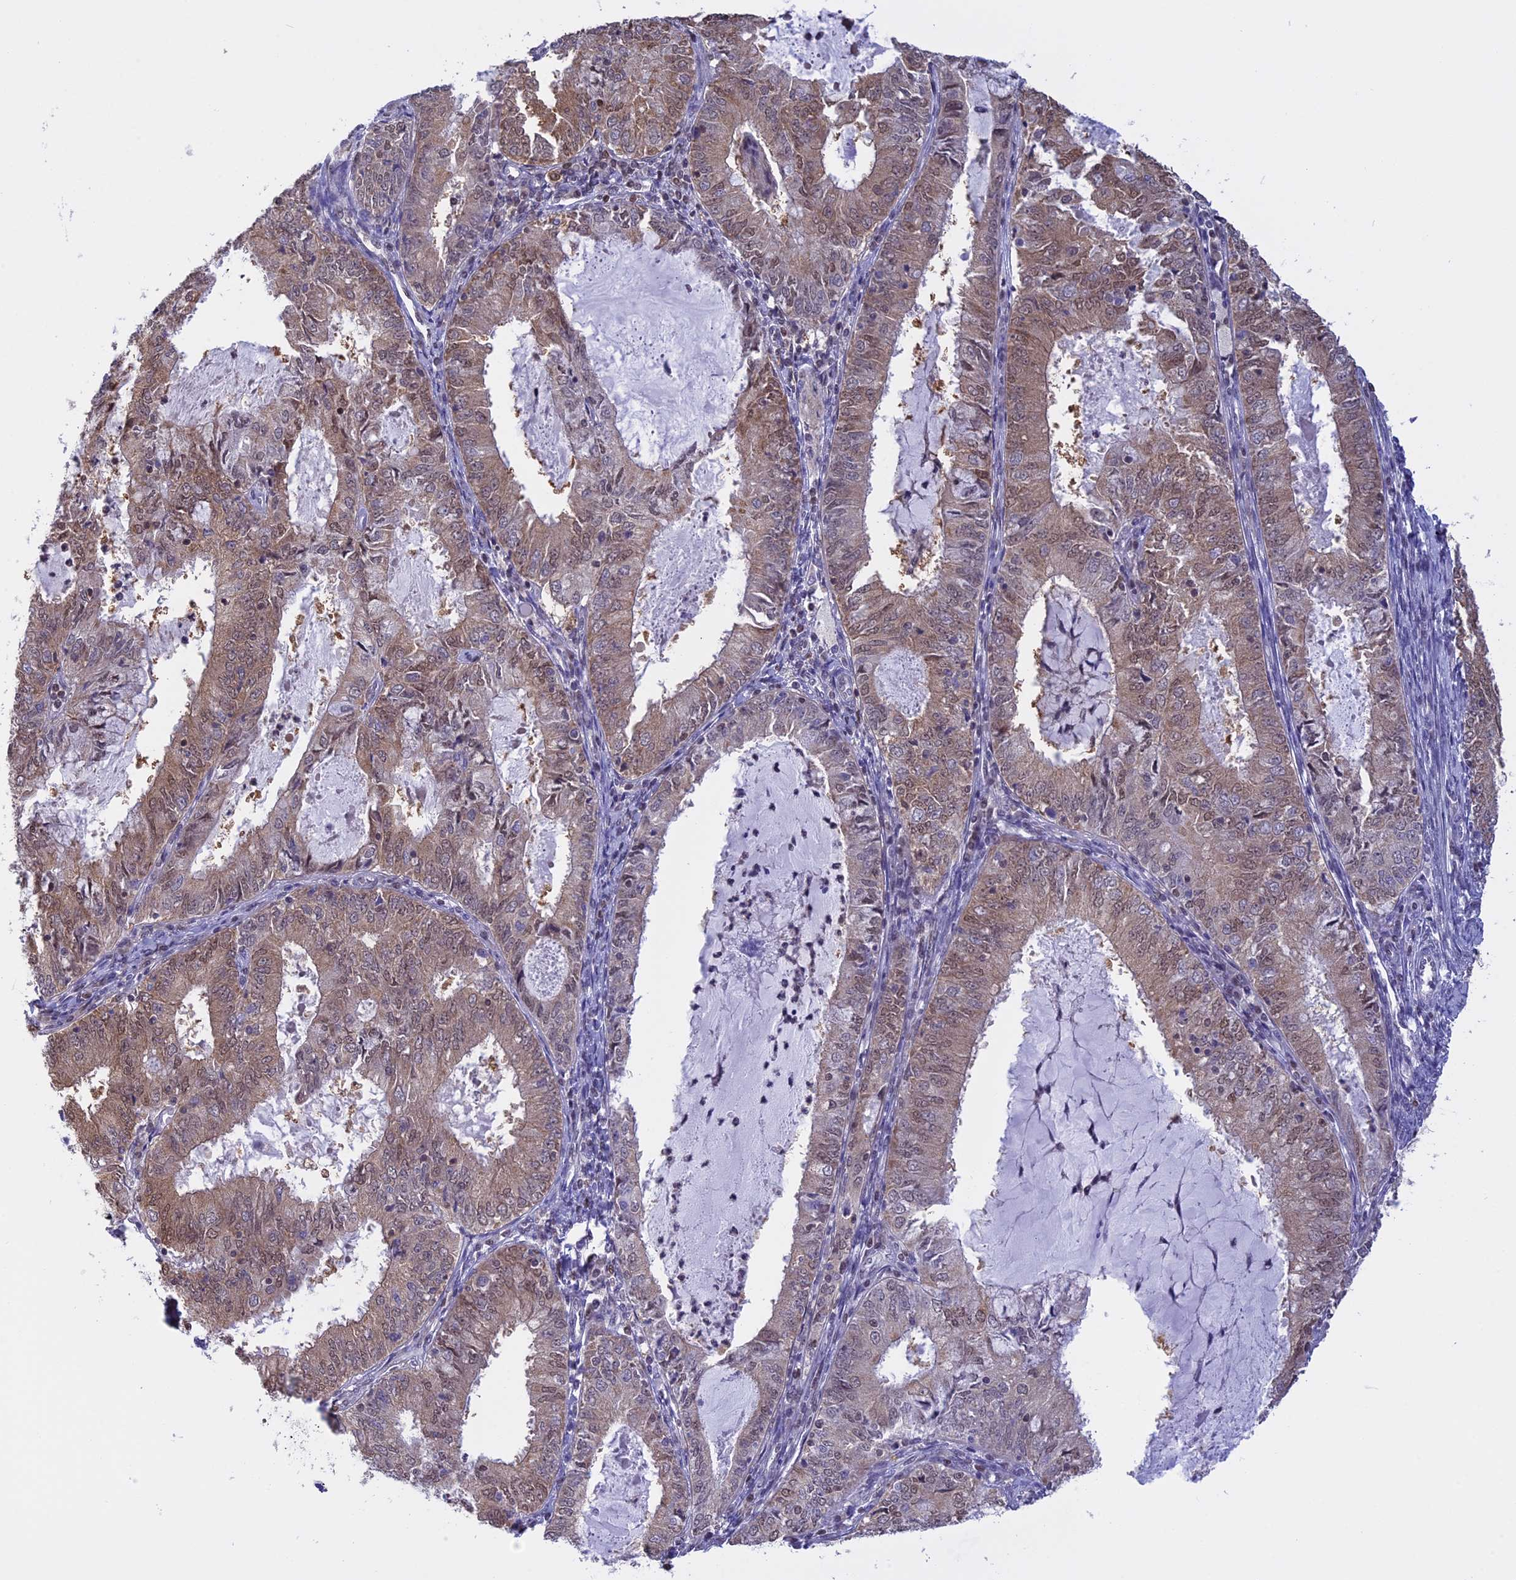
{"staining": {"intensity": "weak", "quantity": ">75%", "location": "cytoplasmic/membranous,nuclear"}, "tissue": "endometrial cancer", "cell_type": "Tumor cells", "image_type": "cancer", "snomed": [{"axis": "morphology", "description": "Adenocarcinoma, NOS"}, {"axis": "topography", "description": "Endometrium"}], "caption": "A photomicrograph of endometrial adenocarcinoma stained for a protein shows weak cytoplasmic/membranous and nuclear brown staining in tumor cells. (IHC, brightfield microscopy, high magnification).", "gene": "IZUMO2", "patient": {"sex": "female", "age": 57}}